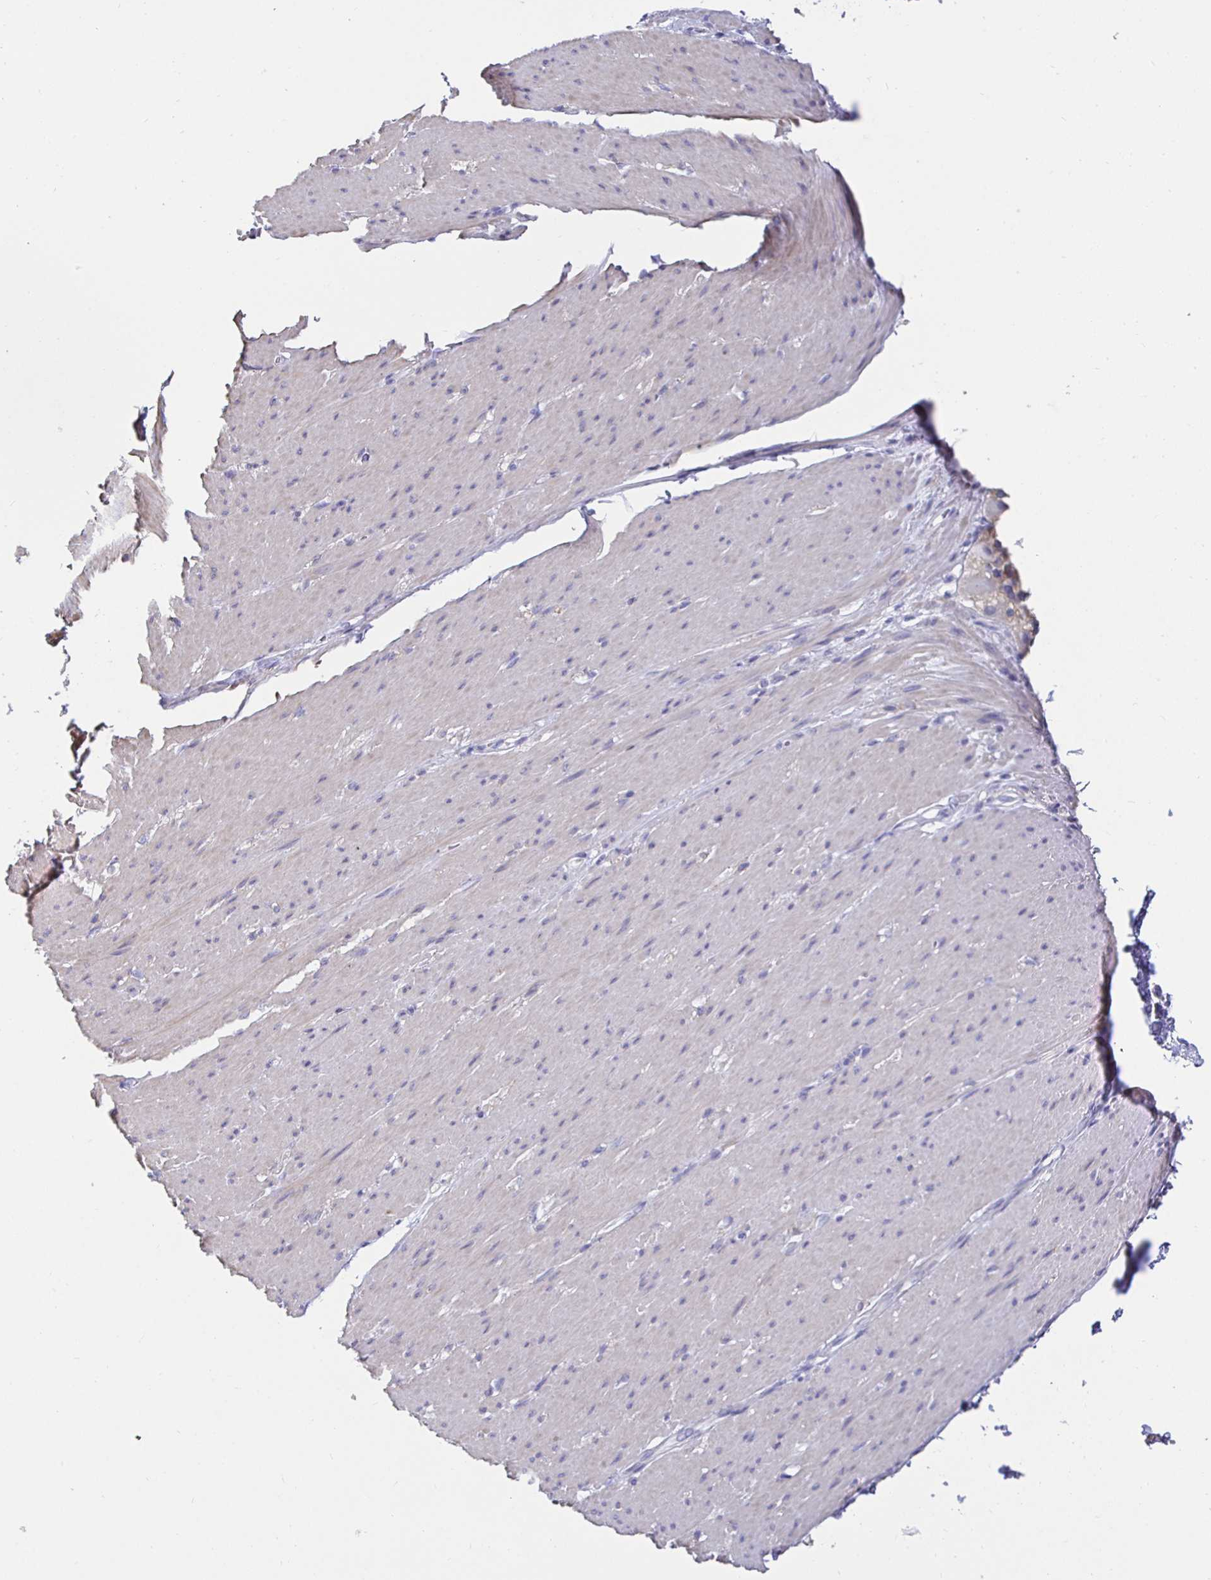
{"staining": {"intensity": "negative", "quantity": "none", "location": "none"}, "tissue": "smooth muscle", "cell_type": "Smooth muscle cells", "image_type": "normal", "snomed": [{"axis": "morphology", "description": "Normal tissue, NOS"}, {"axis": "topography", "description": "Smooth muscle"}, {"axis": "topography", "description": "Rectum"}], "caption": "The image shows no staining of smooth muscle cells in benign smooth muscle.", "gene": "HSPA4L", "patient": {"sex": "male", "age": 53}}